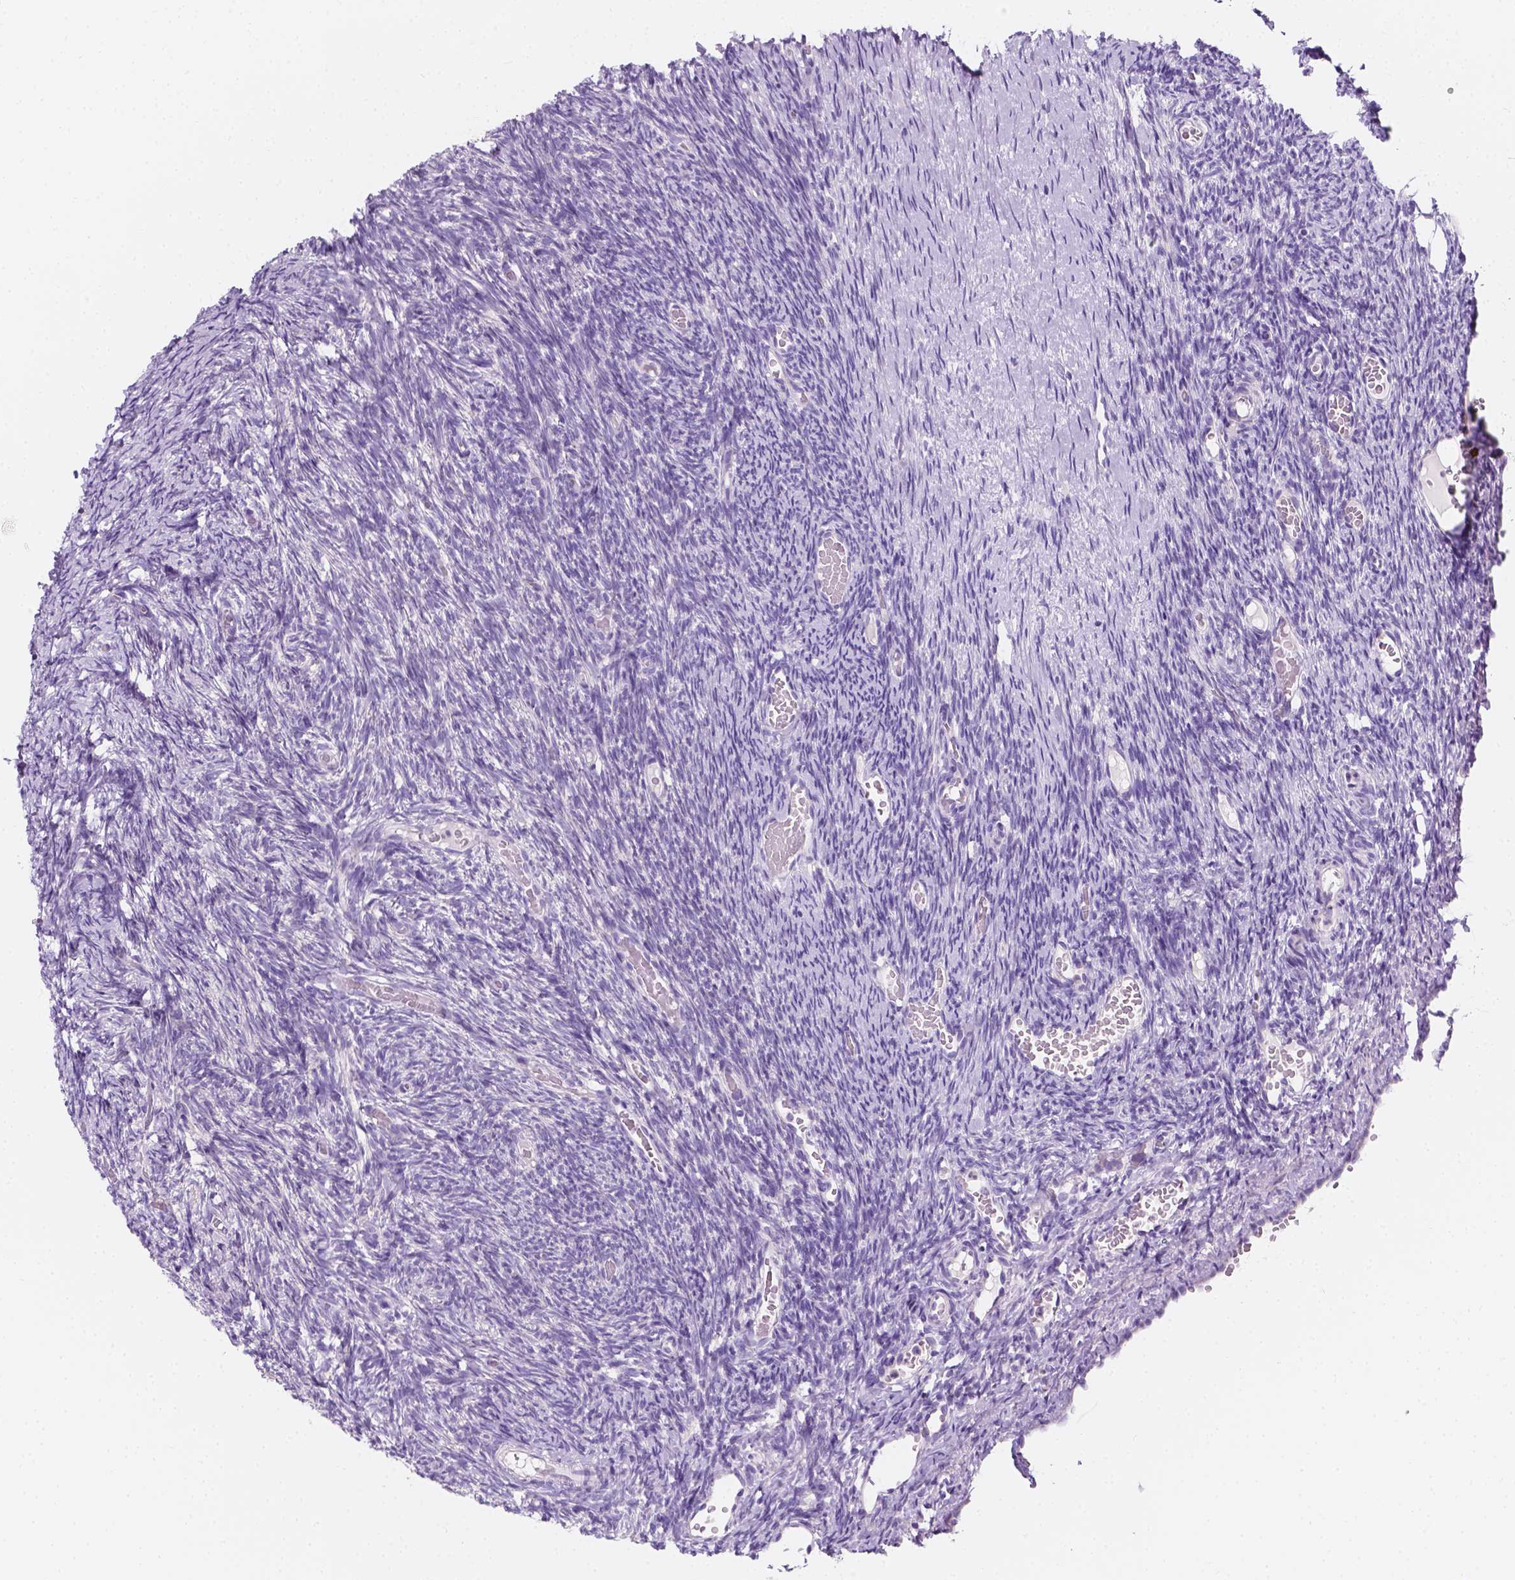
{"staining": {"intensity": "negative", "quantity": "none", "location": "none"}, "tissue": "ovary", "cell_type": "Follicle cells", "image_type": "normal", "snomed": [{"axis": "morphology", "description": "Normal tissue, NOS"}, {"axis": "topography", "description": "Ovary"}], "caption": "Ovary was stained to show a protein in brown. There is no significant staining in follicle cells. Nuclei are stained in blue.", "gene": "SIRT2", "patient": {"sex": "female", "age": 39}}